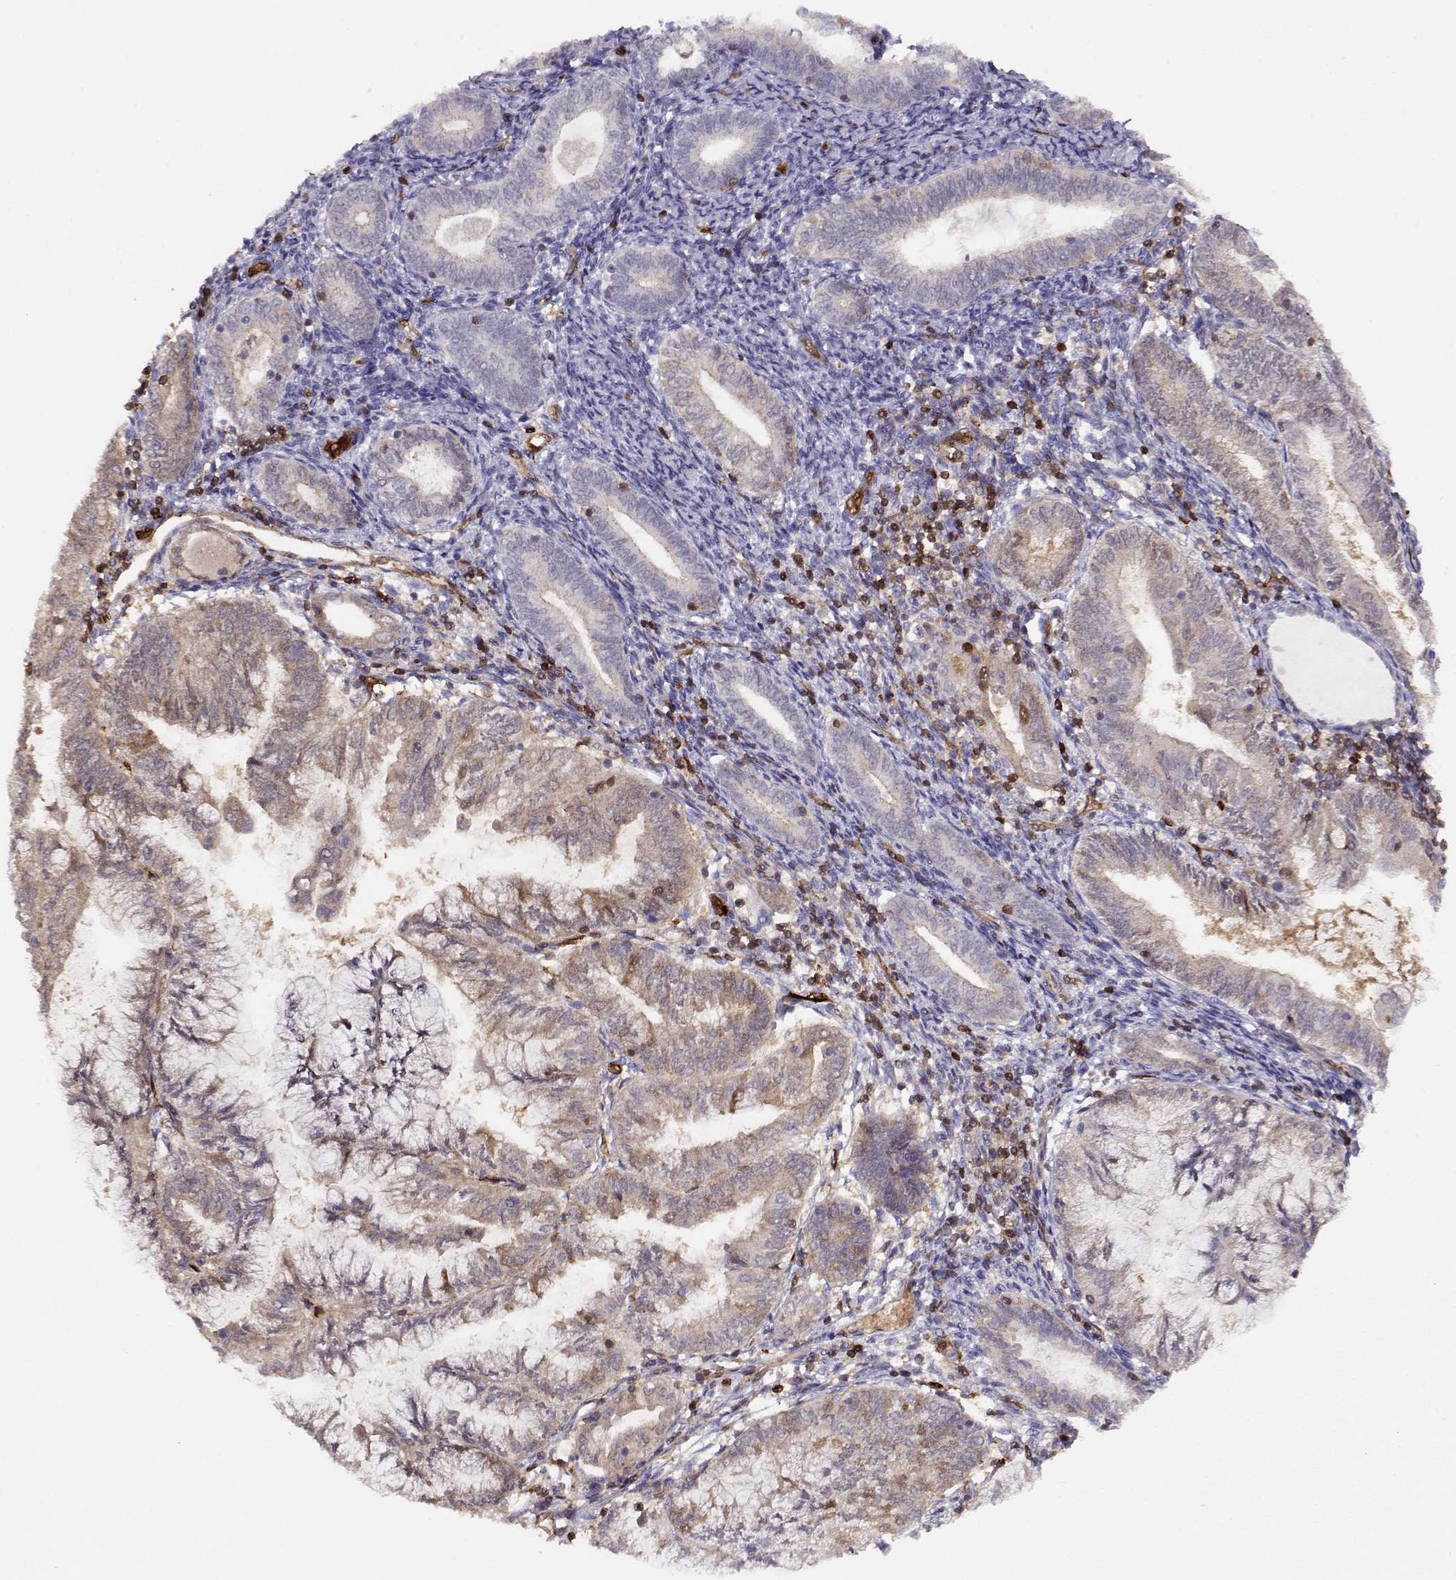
{"staining": {"intensity": "weak", "quantity": ">75%", "location": "cytoplasmic/membranous"}, "tissue": "endometrial cancer", "cell_type": "Tumor cells", "image_type": "cancer", "snomed": [{"axis": "morphology", "description": "Adenocarcinoma, NOS"}, {"axis": "topography", "description": "Endometrium"}], "caption": "Human endometrial adenocarcinoma stained for a protein (brown) demonstrates weak cytoplasmic/membranous positive staining in about >75% of tumor cells.", "gene": "PNP", "patient": {"sex": "female", "age": 55}}